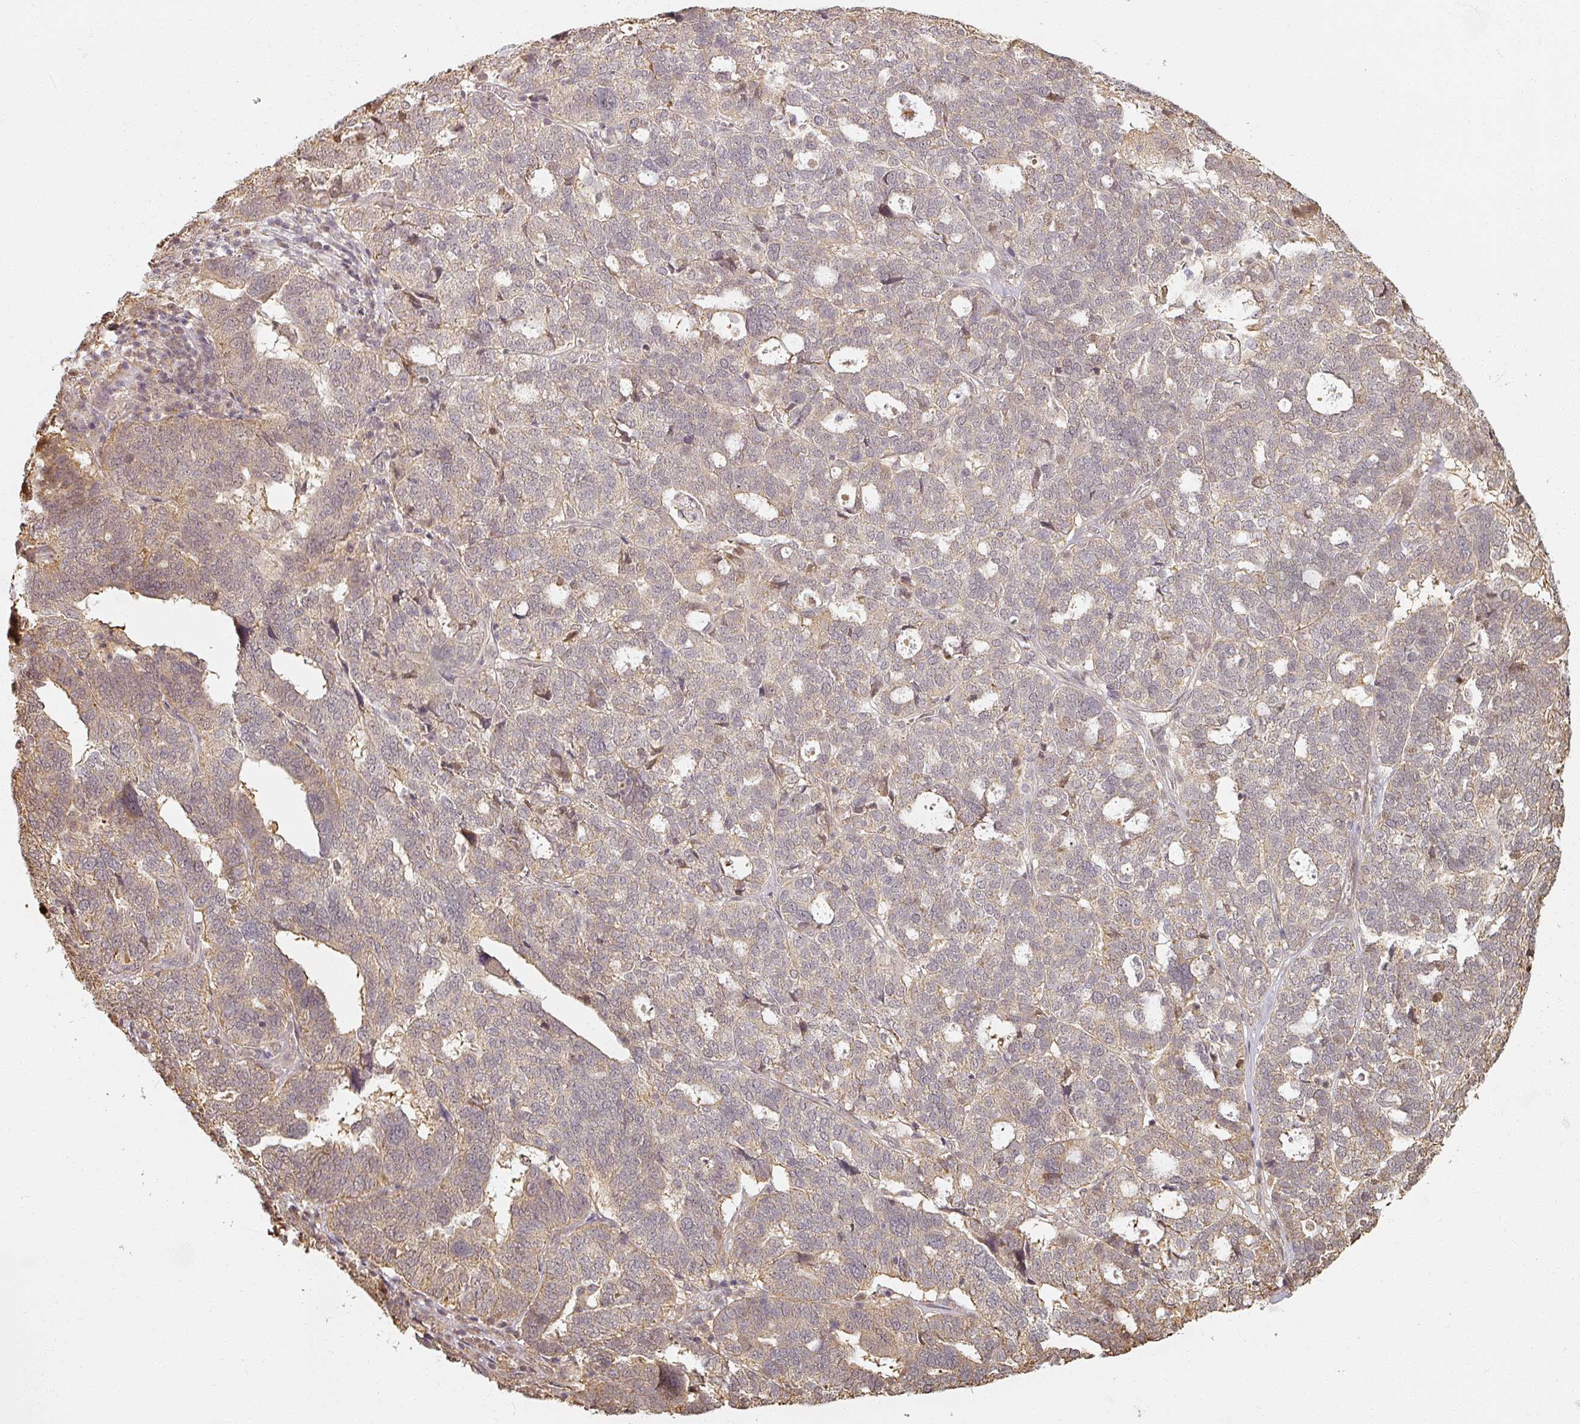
{"staining": {"intensity": "weak", "quantity": ">75%", "location": "cytoplasmic/membranous,nuclear"}, "tissue": "ovarian cancer", "cell_type": "Tumor cells", "image_type": "cancer", "snomed": [{"axis": "morphology", "description": "Cystadenocarcinoma, serous, NOS"}, {"axis": "topography", "description": "Ovary"}], "caption": "A low amount of weak cytoplasmic/membranous and nuclear staining is identified in approximately >75% of tumor cells in serous cystadenocarcinoma (ovarian) tissue.", "gene": "MED19", "patient": {"sex": "female", "age": 59}}